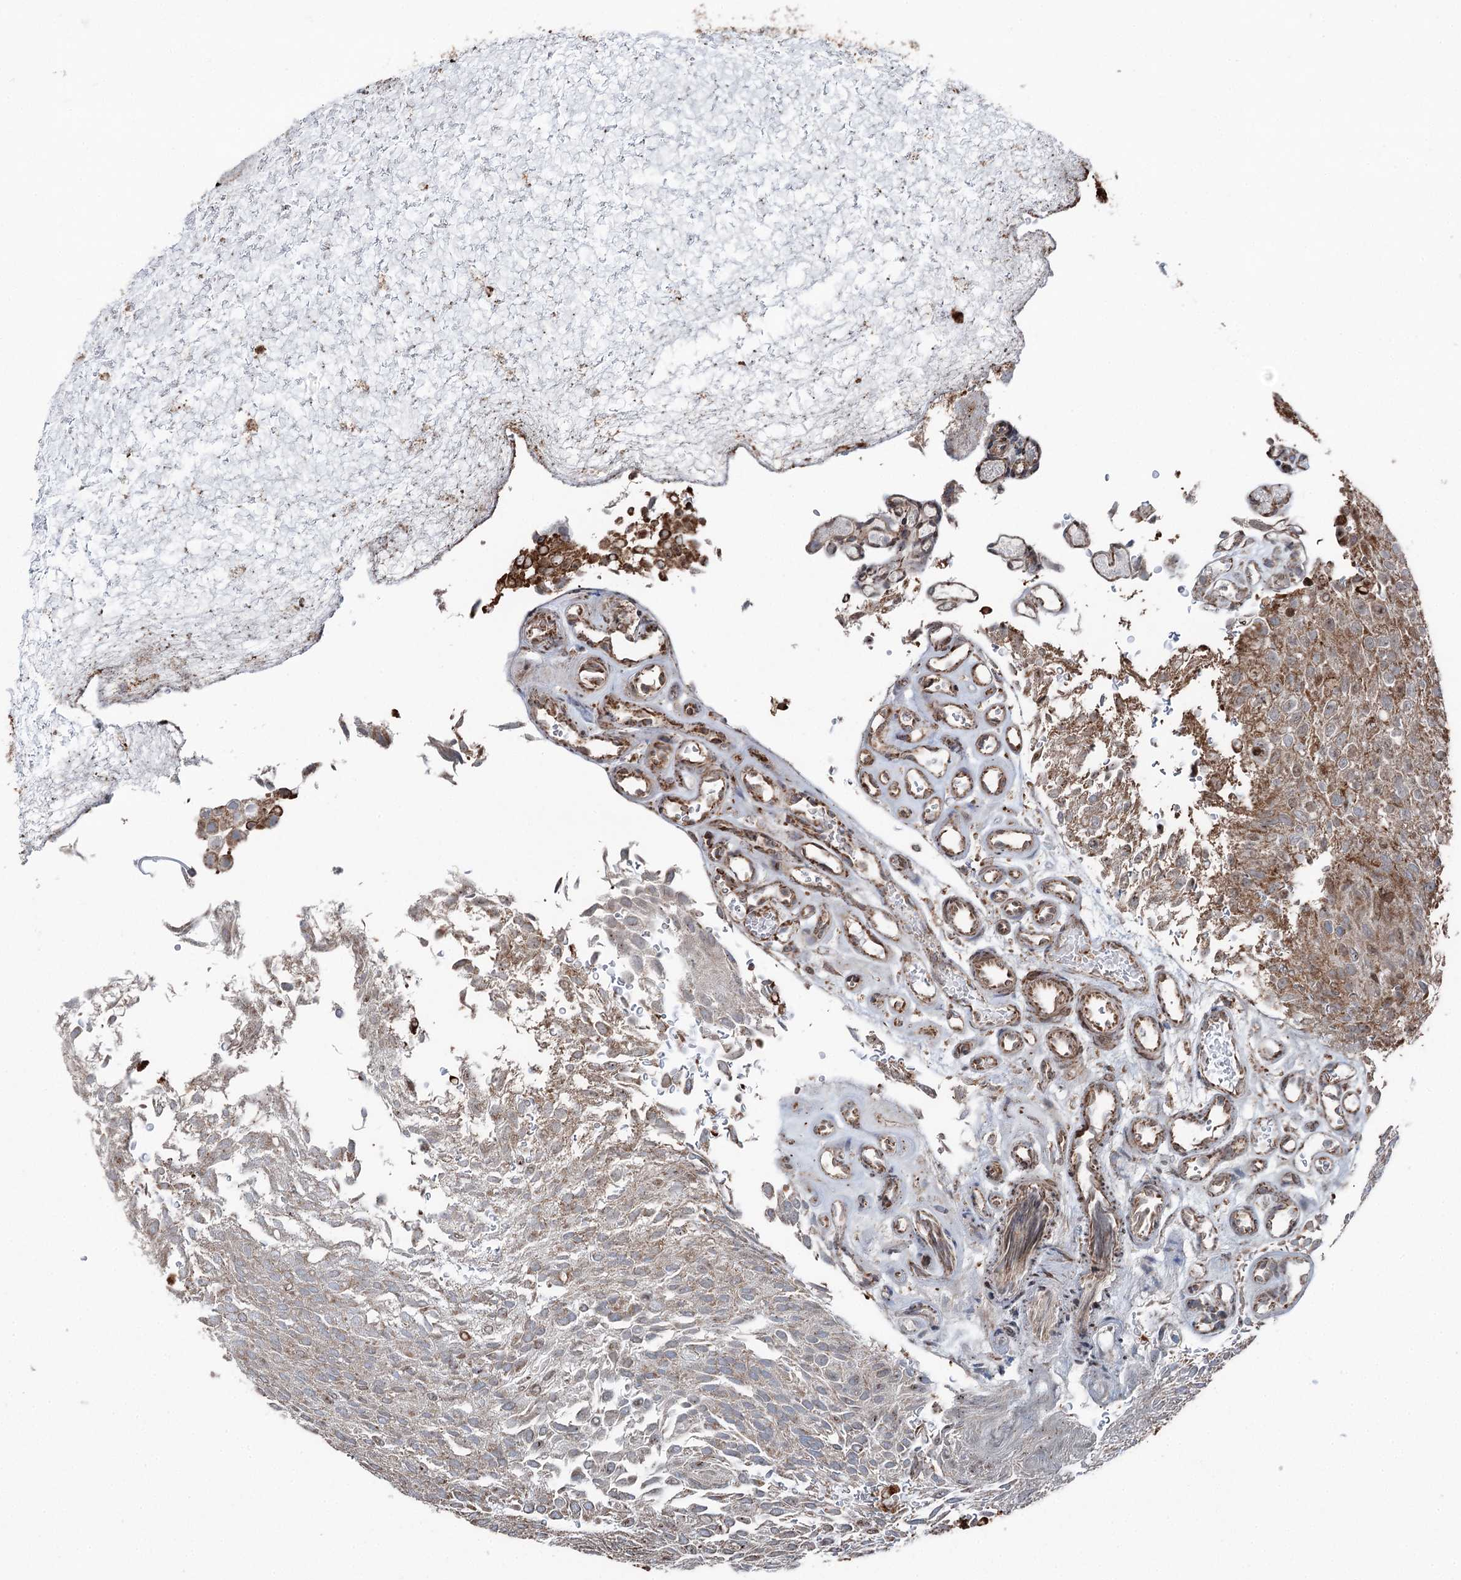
{"staining": {"intensity": "moderate", "quantity": ">75%", "location": "cytoplasmic/membranous"}, "tissue": "urothelial cancer", "cell_type": "Tumor cells", "image_type": "cancer", "snomed": [{"axis": "morphology", "description": "Urothelial carcinoma, Low grade"}, {"axis": "topography", "description": "Urinary bladder"}], "caption": "IHC staining of urothelial cancer, which demonstrates medium levels of moderate cytoplasmic/membranous staining in approximately >75% of tumor cells indicating moderate cytoplasmic/membranous protein positivity. The staining was performed using DAB (brown) for protein detection and nuclei were counterstained in hematoxylin (blue).", "gene": "STEEP1", "patient": {"sex": "male", "age": 78}}